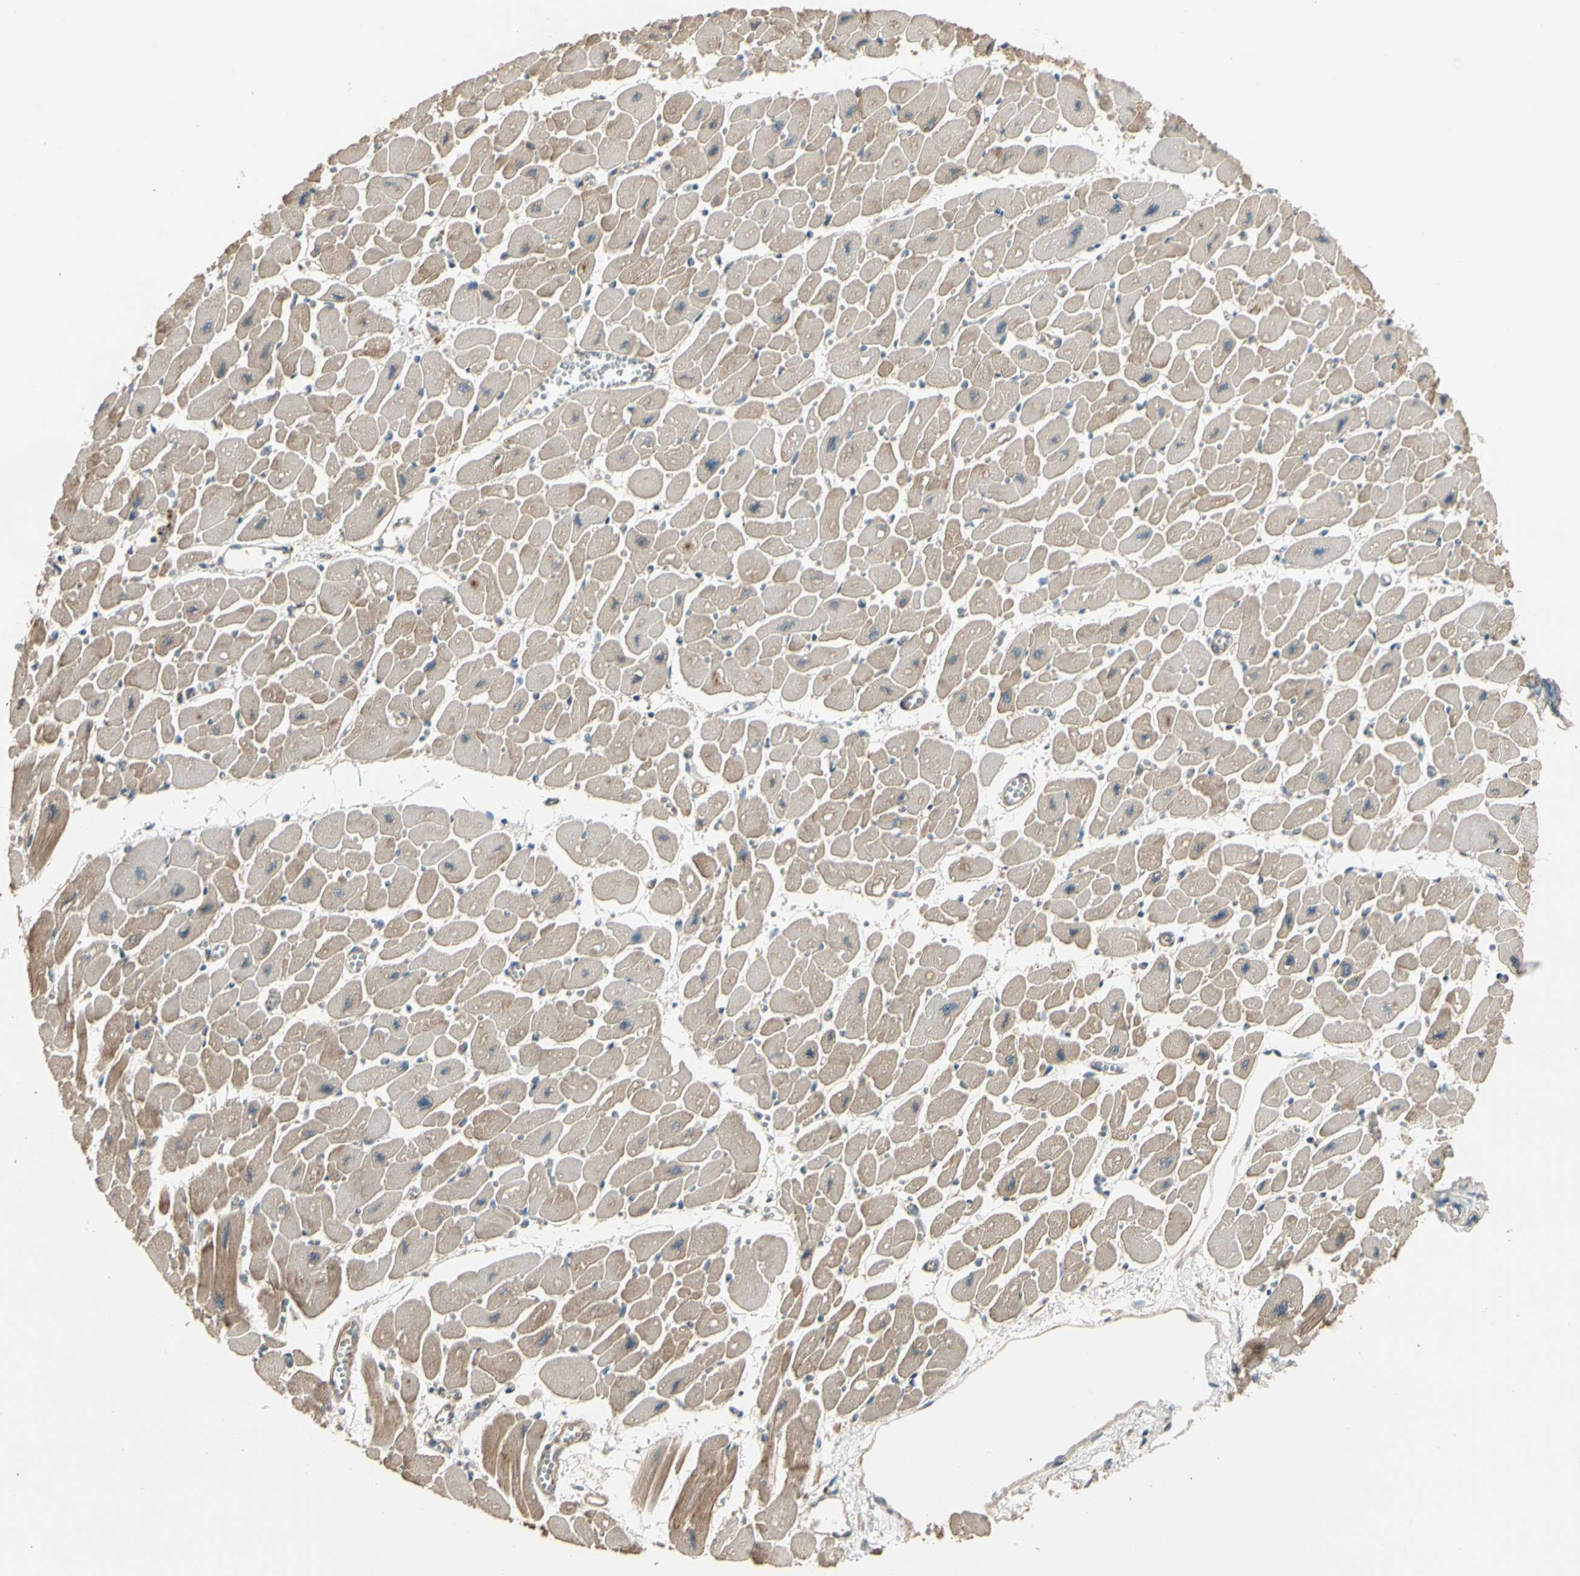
{"staining": {"intensity": "weak", "quantity": ">75%", "location": "cytoplasmic/membranous"}, "tissue": "heart muscle", "cell_type": "Cardiomyocytes", "image_type": "normal", "snomed": [{"axis": "morphology", "description": "Normal tissue, NOS"}, {"axis": "topography", "description": "Heart"}], "caption": "Heart muscle stained with DAB (3,3'-diaminobenzidine) IHC shows low levels of weak cytoplasmic/membranous staining in approximately >75% of cardiomyocytes.", "gene": "TNFRSF21", "patient": {"sex": "female", "age": 54}}